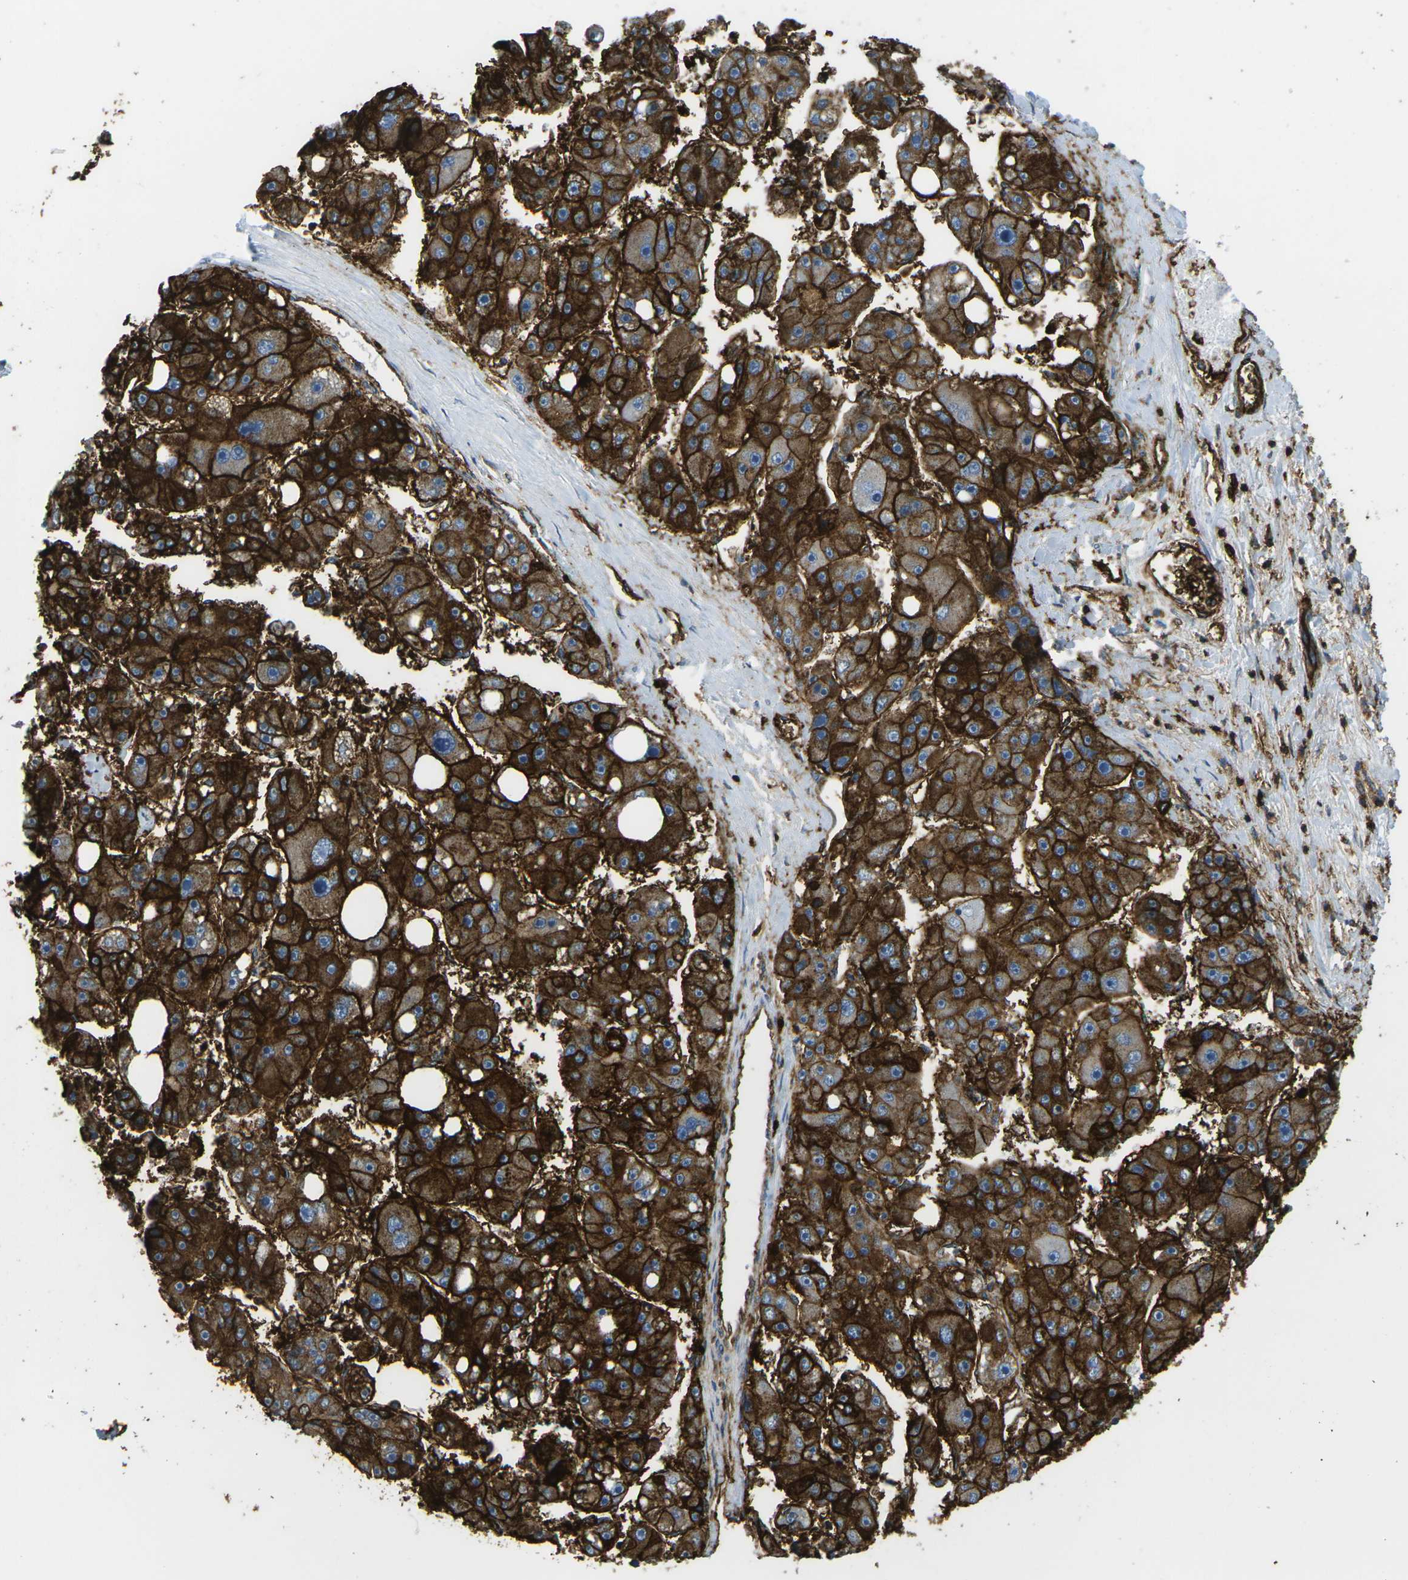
{"staining": {"intensity": "strong", "quantity": ">75%", "location": "cytoplasmic/membranous"}, "tissue": "liver cancer", "cell_type": "Tumor cells", "image_type": "cancer", "snomed": [{"axis": "morphology", "description": "Carcinoma, Hepatocellular, NOS"}, {"axis": "topography", "description": "Liver"}], "caption": "Liver hepatocellular carcinoma stained for a protein (brown) exhibits strong cytoplasmic/membranous positive staining in about >75% of tumor cells.", "gene": "HLA-B", "patient": {"sex": "female", "age": 61}}